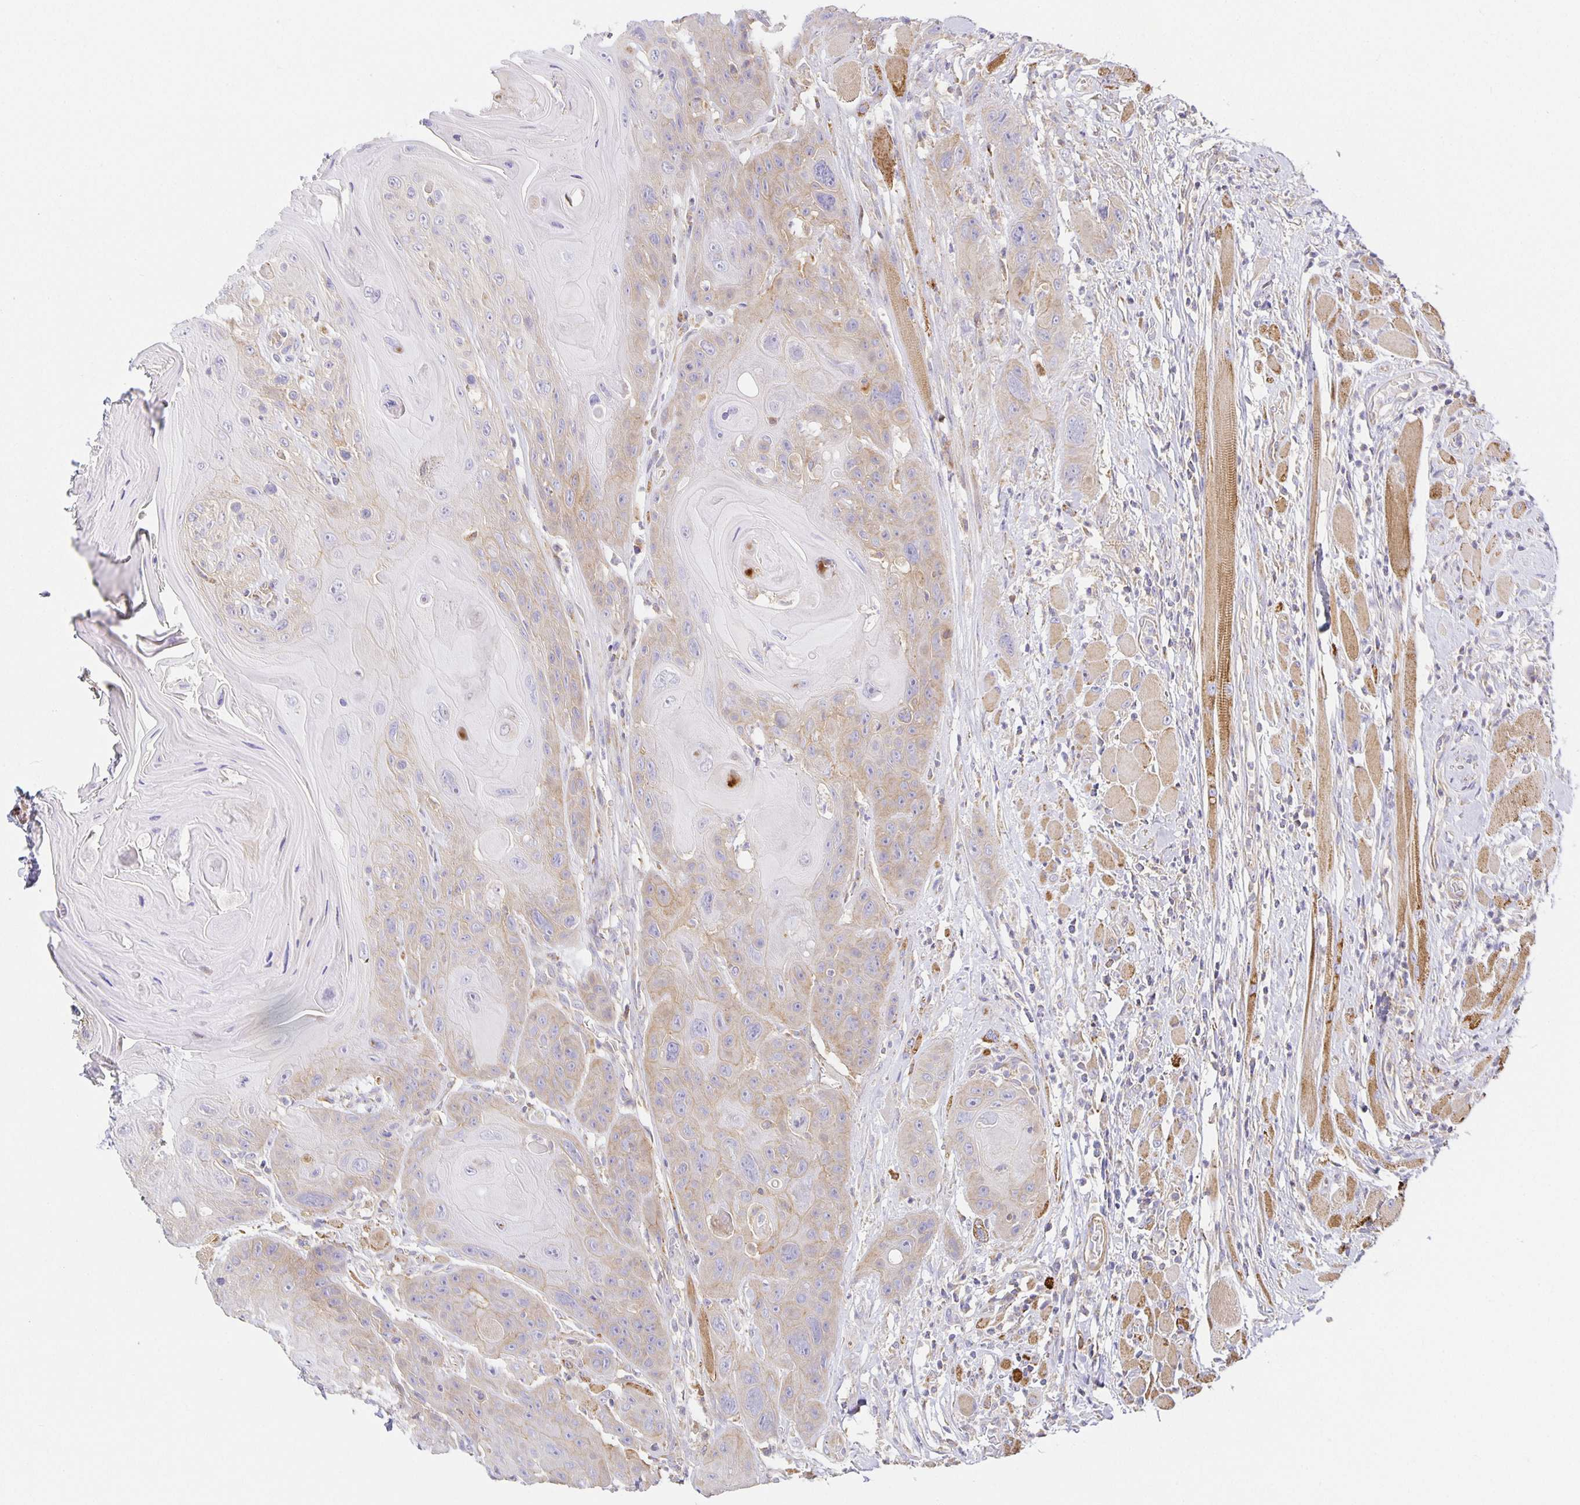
{"staining": {"intensity": "weak", "quantity": "25%-75%", "location": "cytoplasmic/membranous"}, "tissue": "head and neck cancer", "cell_type": "Tumor cells", "image_type": "cancer", "snomed": [{"axis": "morphology", "description": "Squamous cell carcinoma, NOS"}, {"axis": "topography", "description": "Head-Neck"}], "caption": "Protein staining of head and neck squamous cell carcinoma tissue shows weak cytoplasmic/membranous expression in about 25%-75% of tumor cells.", "gene": "FLRT3", "patient": {"sex": "female", "age": 59}}